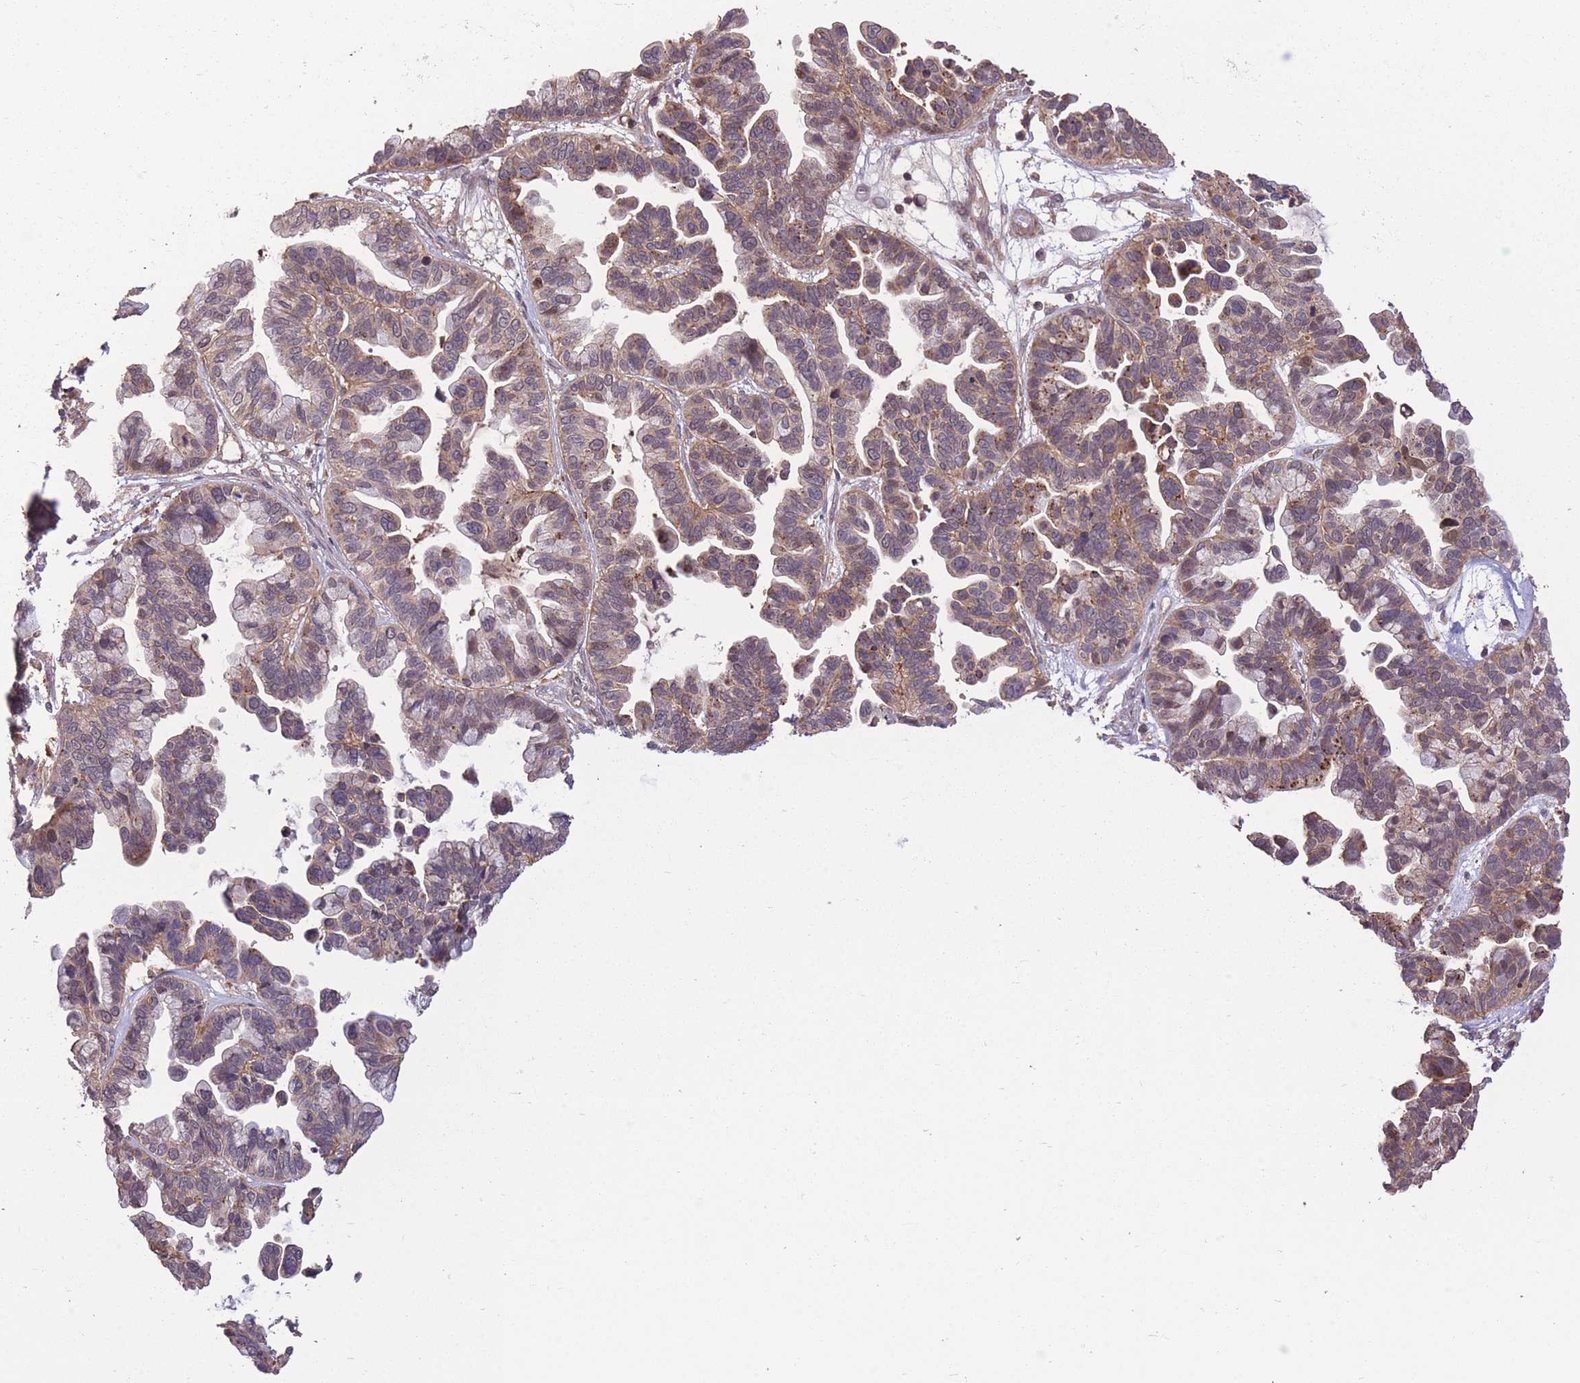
{"staining": {"intensity": "moderate", "quantity": ">75%", "location": "cytoplasmic/membranous"}, "tissue": "ovarian cancer", "cell_type": "Tumor cells", "image_type": "cancer", "snomed": [{"axis": "morphology", "description": "Cystadenocarcinoma, serous, NOS"}, {"axis": "topography", "description": "Ovary"}], "caption": "Tumor cells demonstrate medium levels of moderate cytoplasmic/membranous staining in about >75% of cells in human ovarian serous cystadenocarcinoma.", "gene": "POLR3F", "patient": {"sex": "female", "age": 56}}